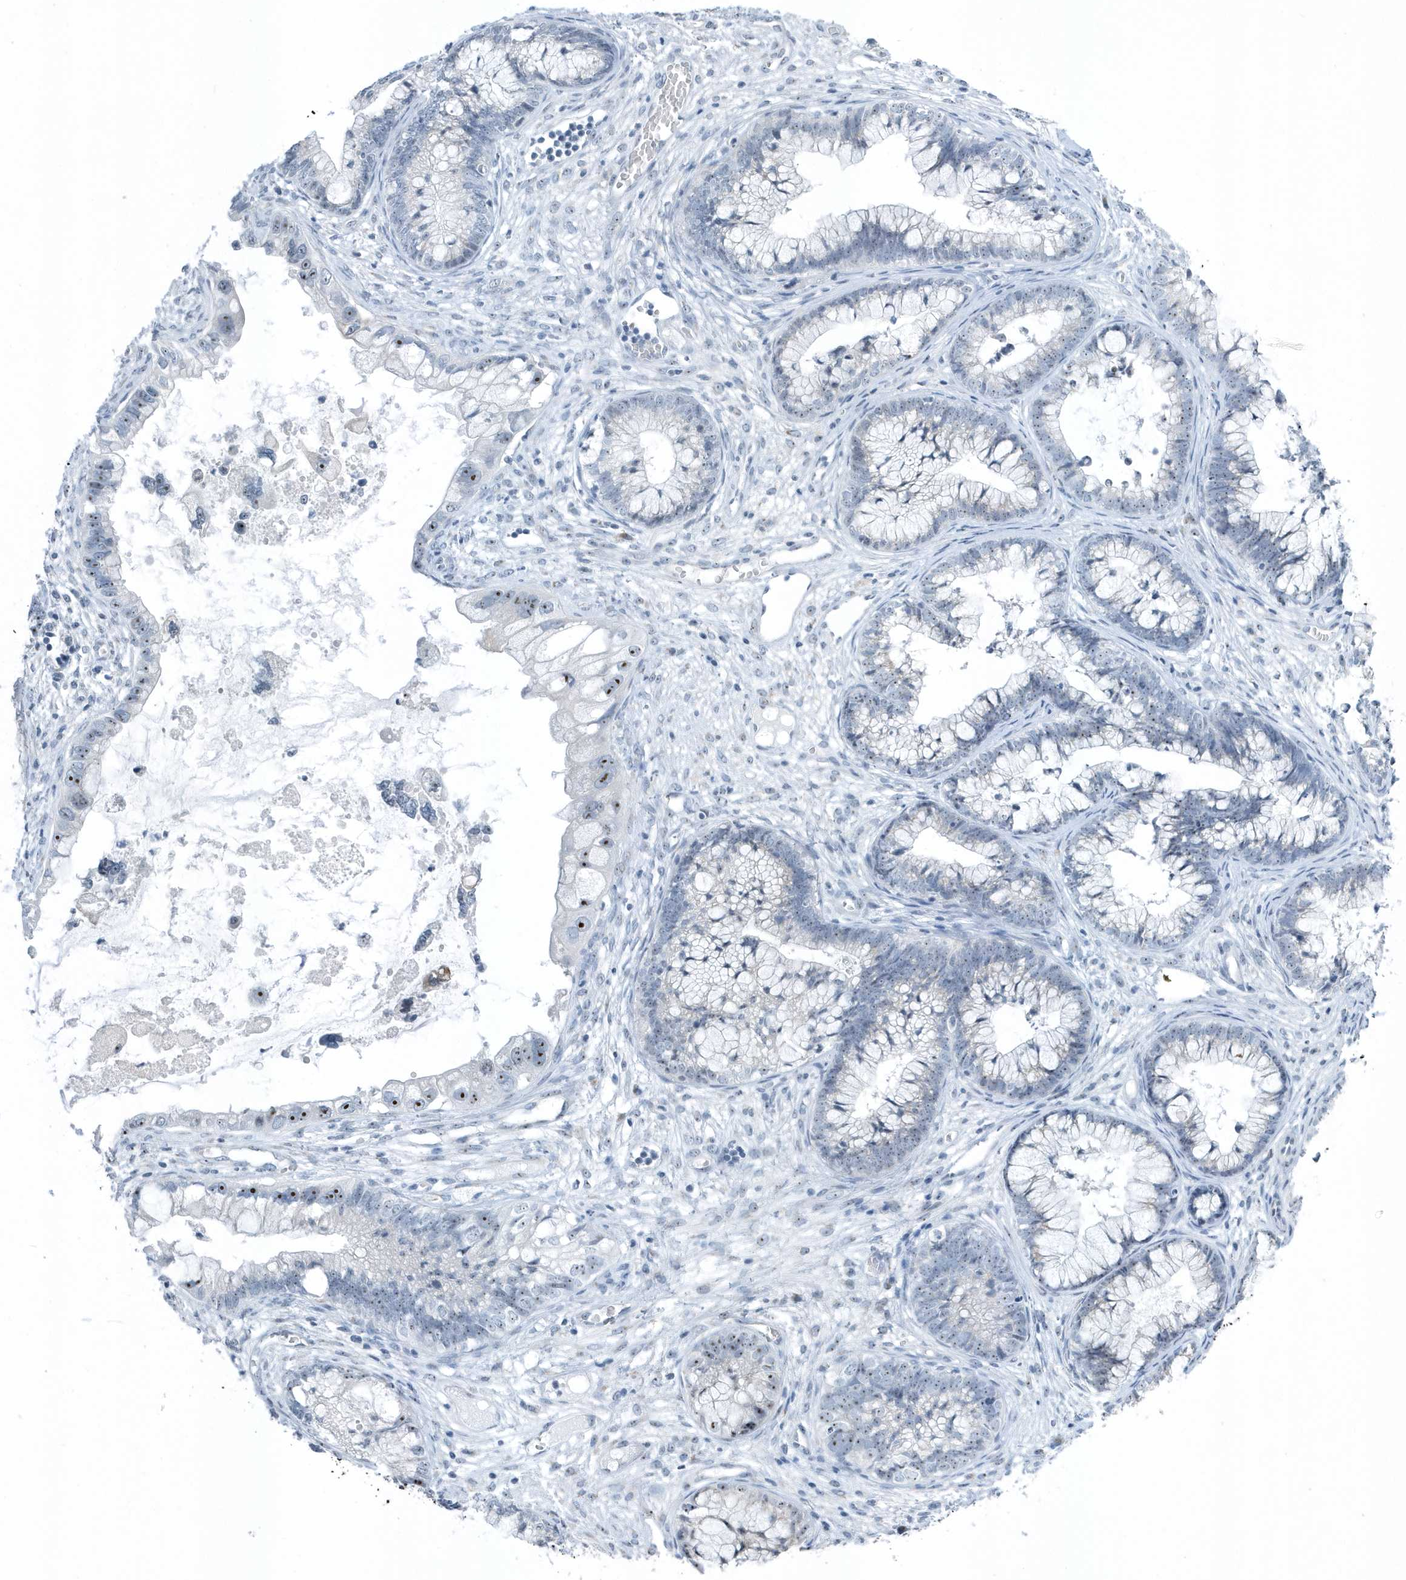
{"staining": {"intensity": "moderate", "quantity": "25%-75%", "location": "nuclear"}, "tissue": "cervical cancer", "cell_type": "Tumor cells", "image_type": "cancer", "snomed": [{"axis": "morphology", "description": "Adenocarcinoma, NOS"}, {"axis": "topography", "description": "Cervix"}], "caption": "IHC histopathology image of cervical cancer (adenocarcinoma) stained for a protein (brown), which reveals medium levels of moderate nuclear expression in approximately 25%-75% of tumor cells.", "gene": "RPF2", "patient": {"sex": "female", "age": 44}}